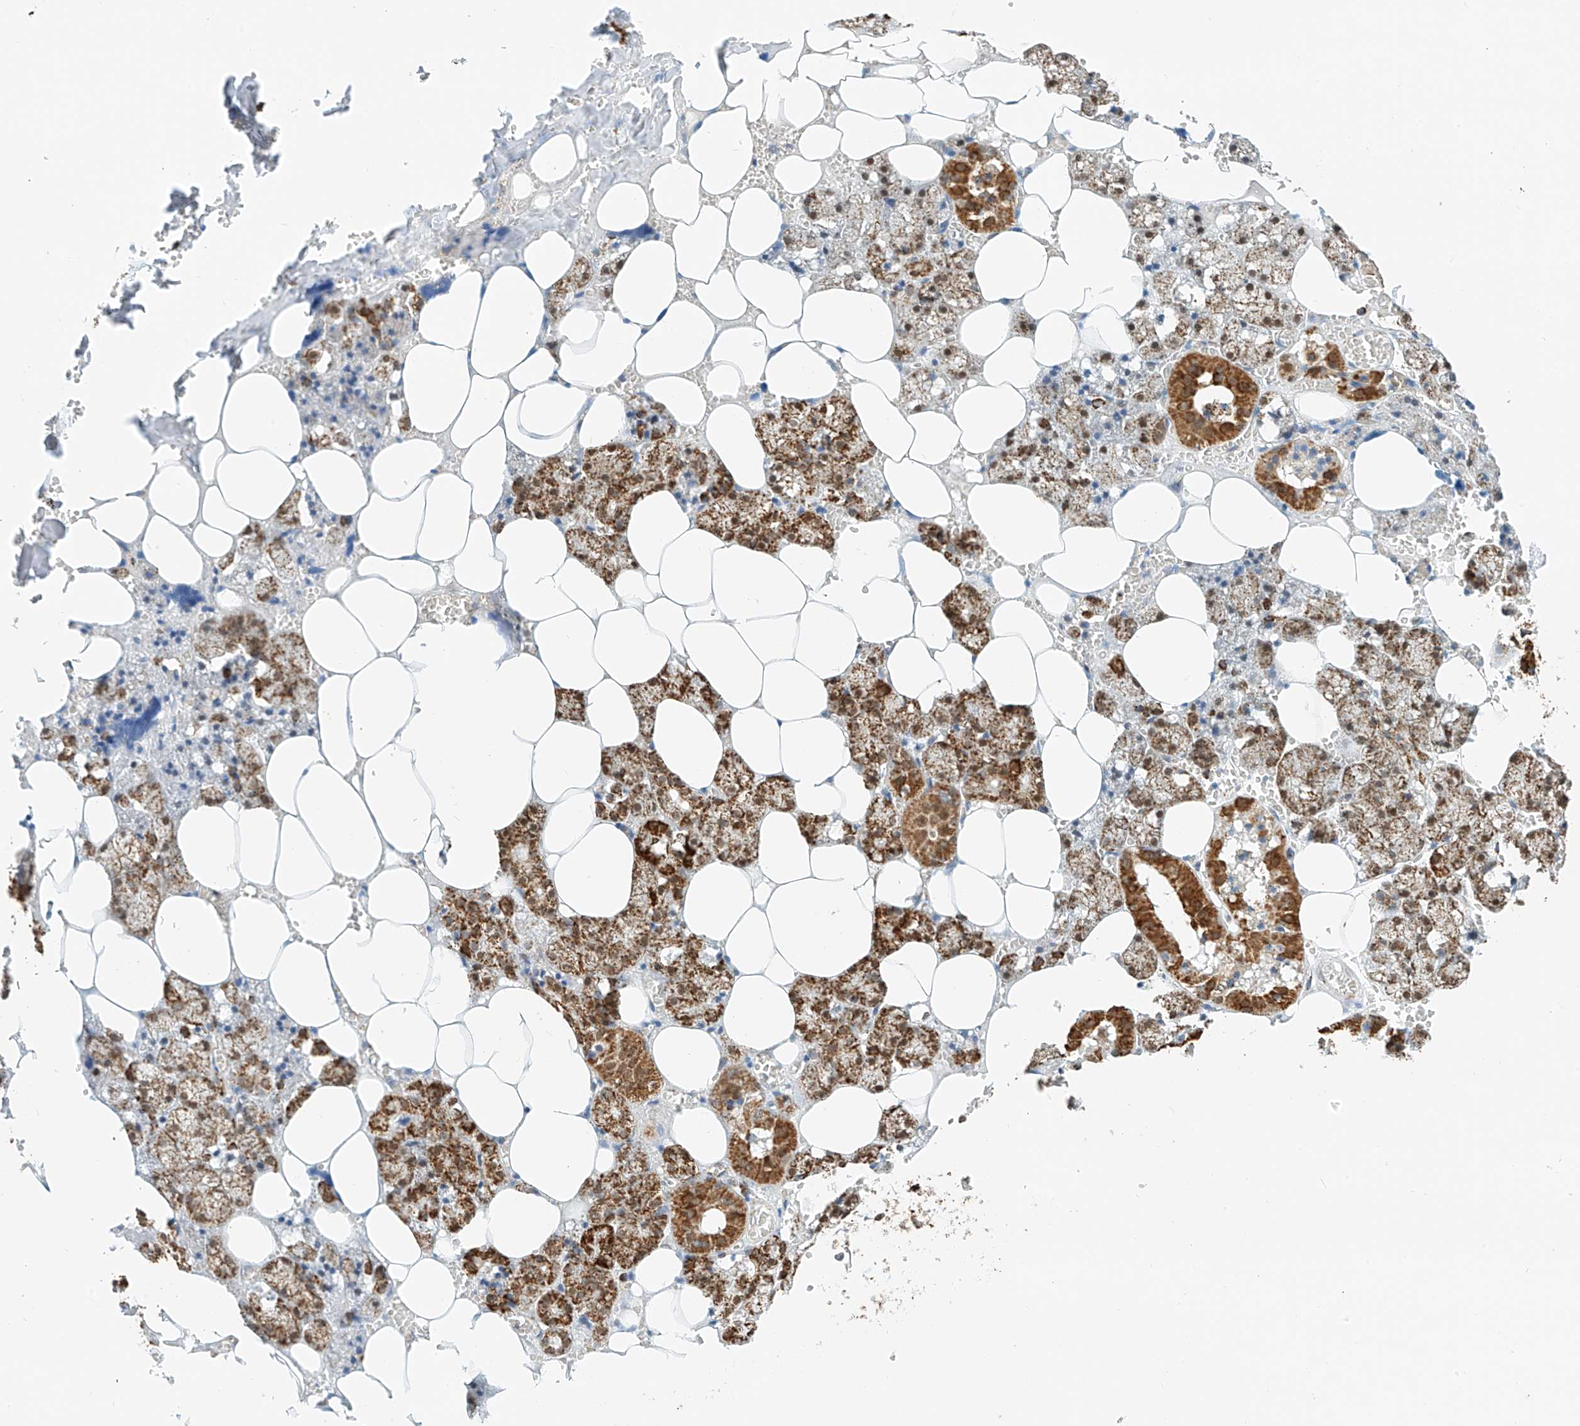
{"staining": {"intensity": "moderate", "quantity": ">75%", "location": "cytoplasmic/membranous"}, "tissue": "salivary gland", "cell_type": "Glandular cells", "image_type": "normal", "snomed": [{"axis": "morphology", "description": "Normal tissue, NOS"}, {"axis": "topography", "description": "Salivary gland"}], "caption": "A high-resolution image shows immunohistochemistry staining of normal salivary gland, which shows moderate cytoplasmic/membranous expression in about >75% of glandular cells.", "gene": "PPA2", "patient": {"sex": "male", "age": 62}}